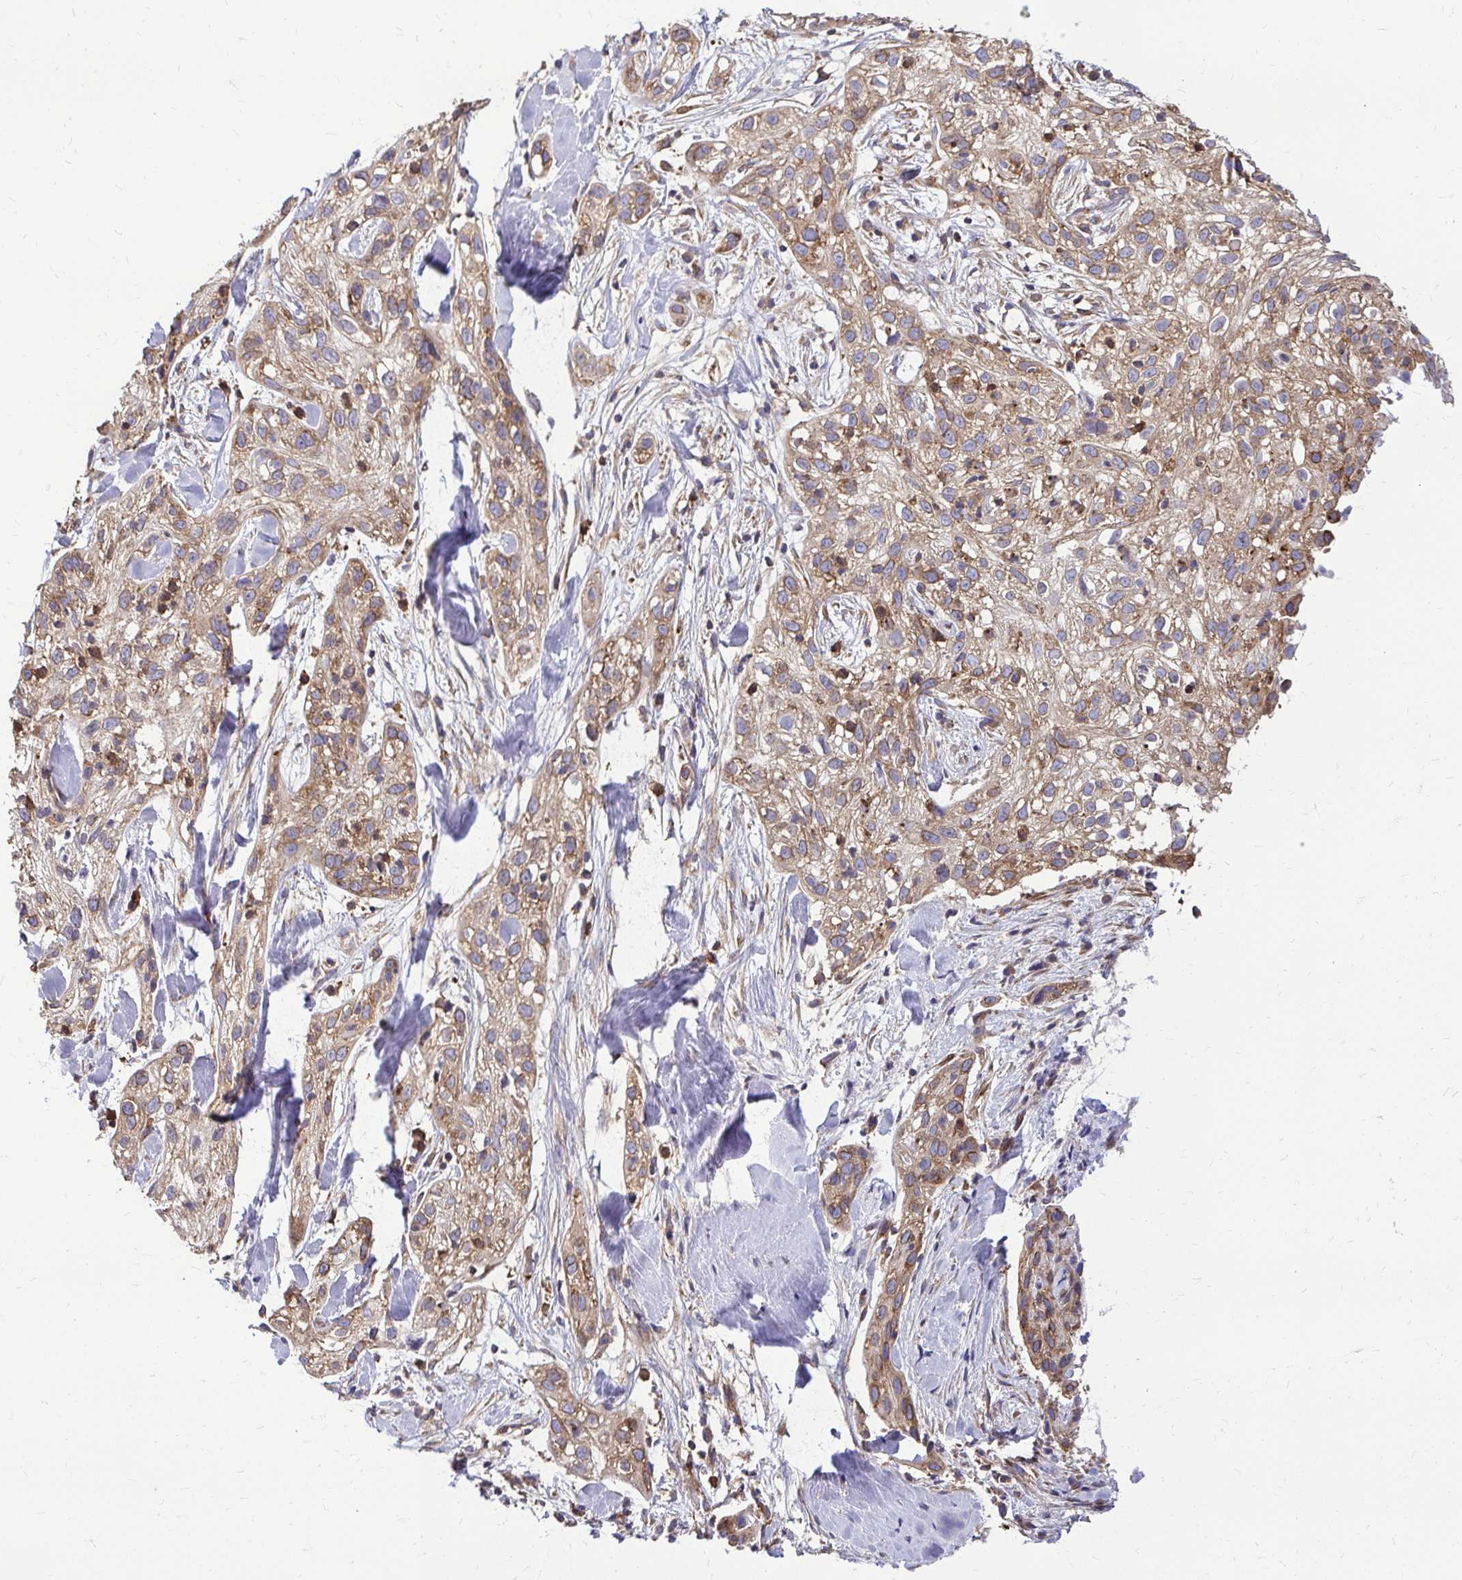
{"staining": {"intensity": "moderate", "quantity": "25%-75%", "location": "cytoplasmic/membranous"}, "tissue": "skin cancer", "cell_type": "Tumor cells", "image_type": "cancer", "snomed": [{"axis": "morphology", "description": "Squamous cell carcinoma, NOS"}, {"axis": "topography", "description": "Skin"}], "caption": "Human squamous cell carcinoma (skin) stained for a protein (brown) exhibits moderate cytoplasmic/membranous positive staining in about 25%-75% of tumor cells.", "gene": "FMR1", "patient": {"sex": "male", "age": 82}}